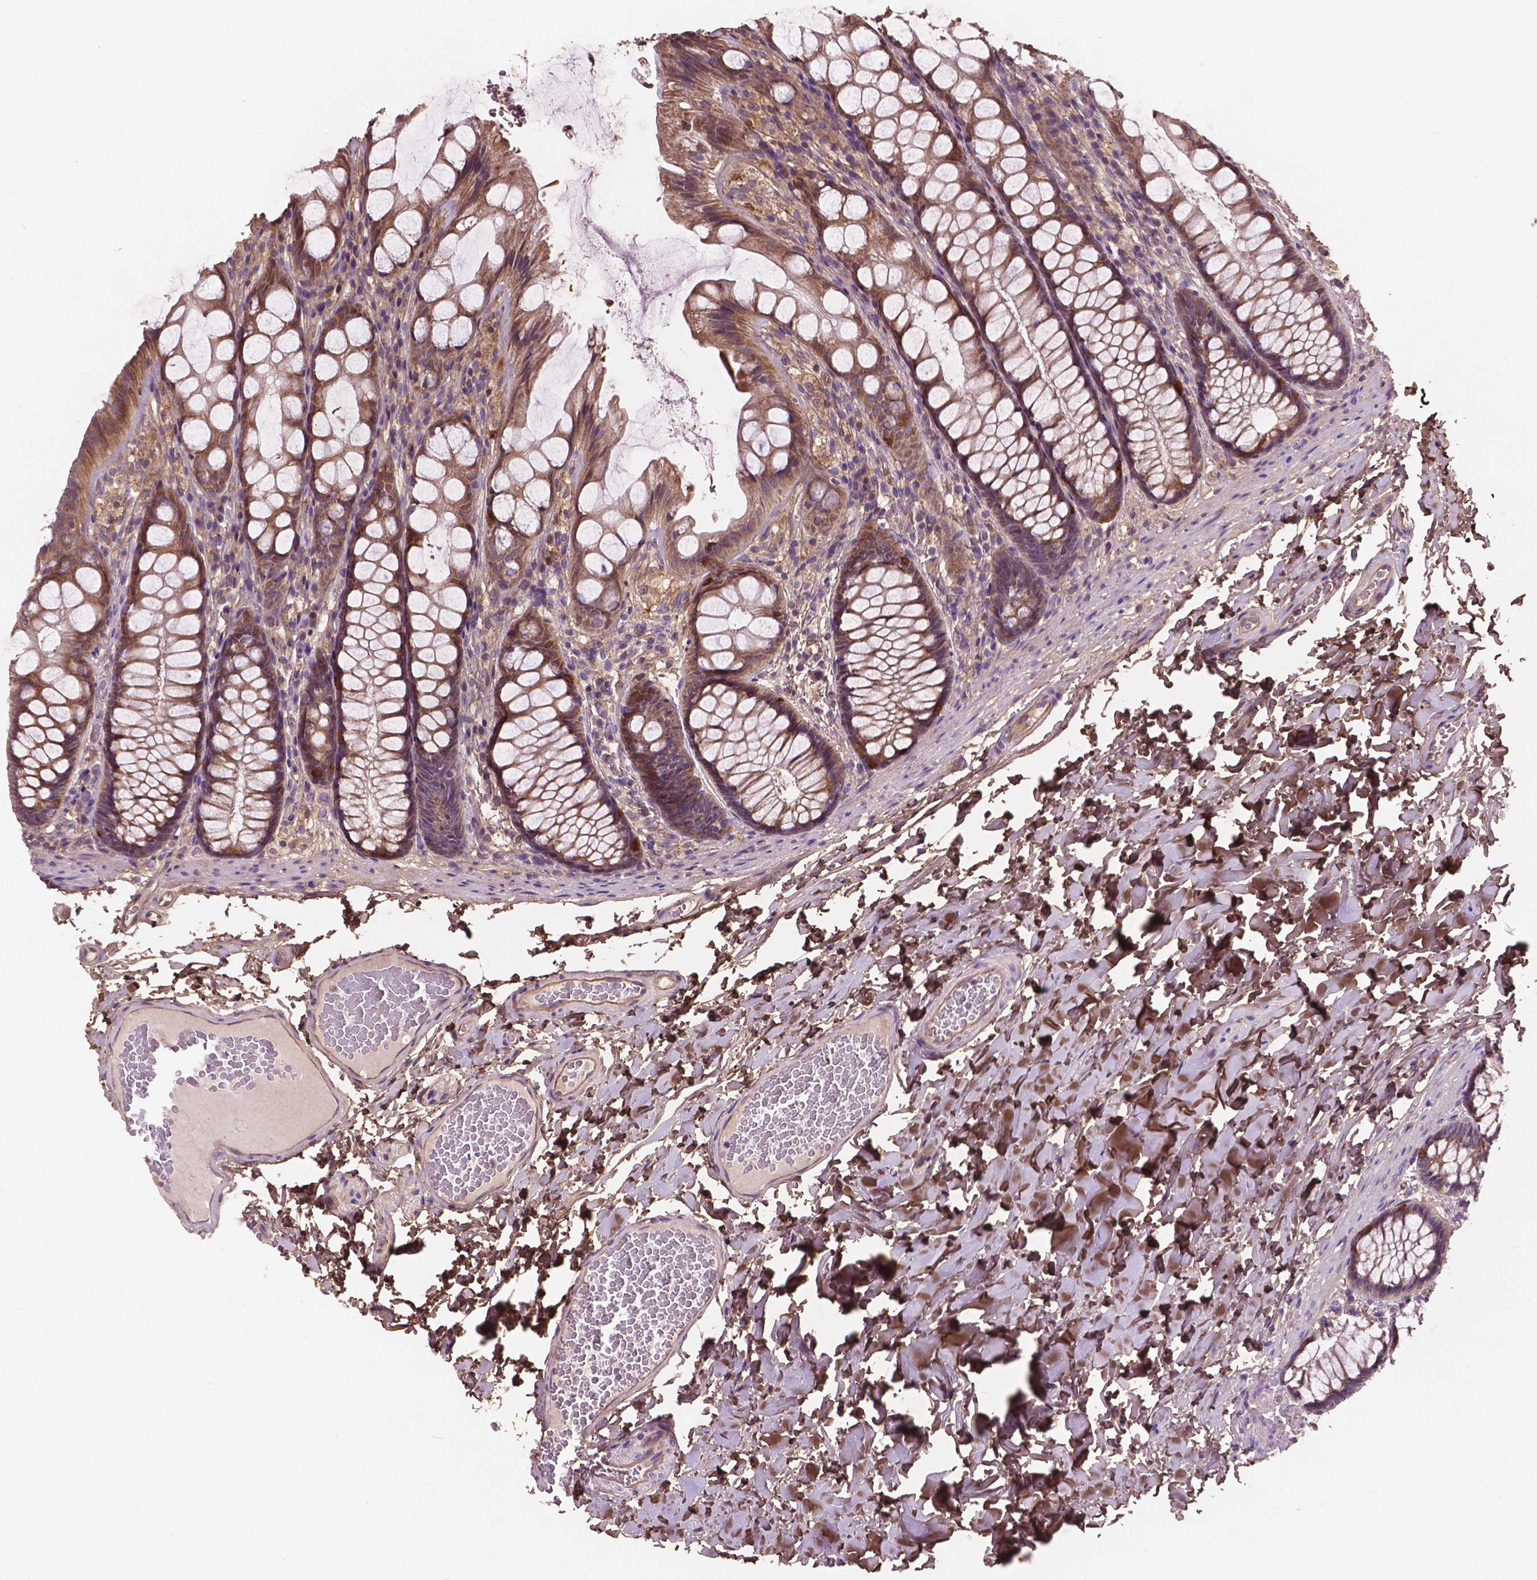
{"staining": {"intensity": "weak", "quantity": ">75%", "location": "cytoplasmic/membranous"}, "tissue": "colon", "cell_type": "Endothelial cells", "image_type": "normal", "snomed": [{"axis": "morphology", "description": "Normal tissue, NOS"}, {"axis": "topography", "description": "Colon"}], "caption": "Immunohistochemistry photomicrograph of unremarkable human colon stained for a protein (brown), which displays low levels of weak cytoplasmic/membranous positivity in approximately >75% of endothelial cells.", "gene": "GJA9", "patient": {"sex": "male", "age": 47}}